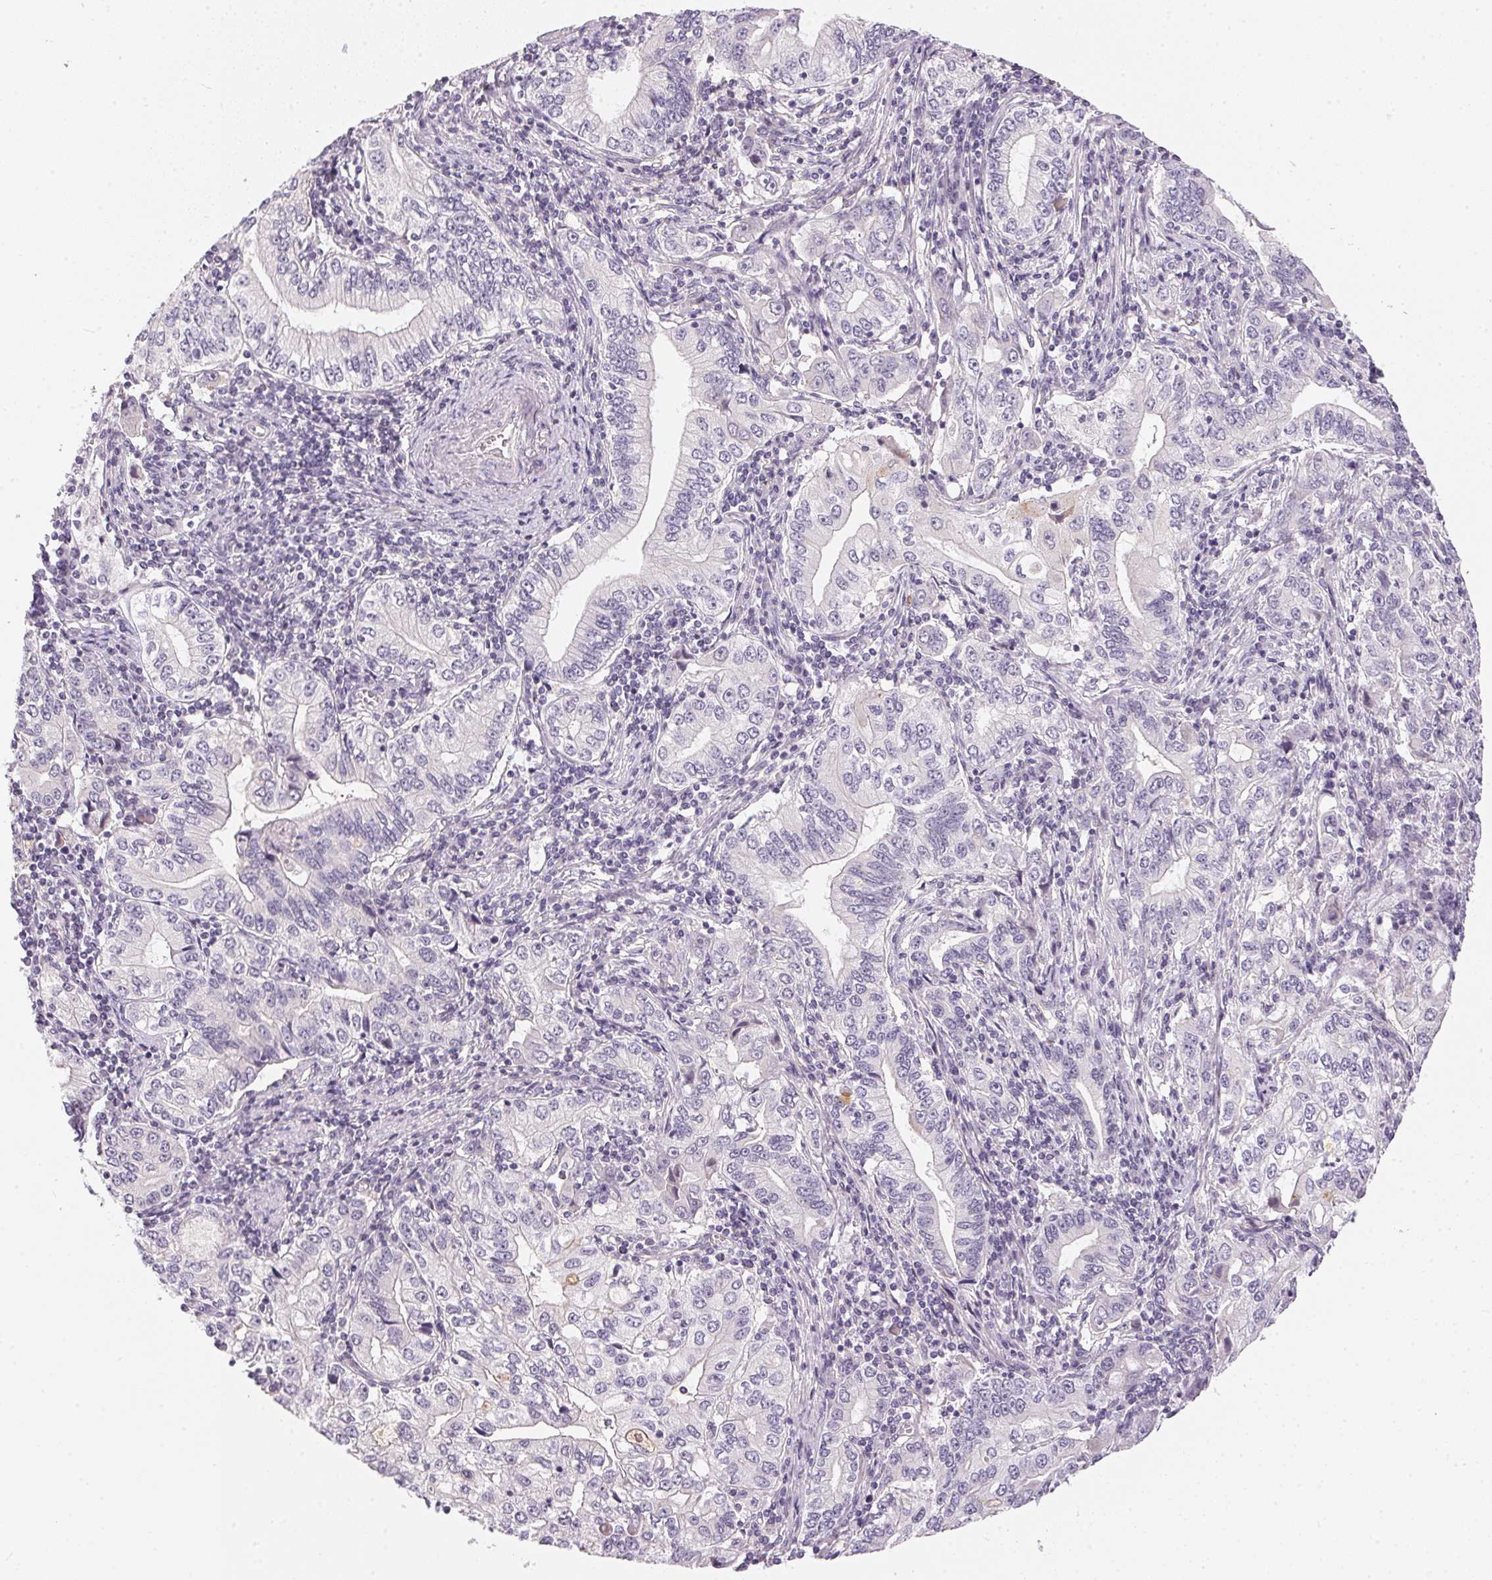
{"staining": {"intensity": "negative", "quantity": "none", "location": "none"}, "tissue": "stomach cancer", "cell_type": "Tumor cells", "image_type": "cancer", "snomed": [{"axis": "morphology", "description": "Adenocarcinoma, NOS"}, {"axis": "topography", "description": "Stomach, lower"}], "caption": "The micrograph reveals no staining of tumor cells in stomach adenocarcinoma. The staining is performed using DAB brown chromogen with nuclei counter-stained in using hematoxylin.", "gene": "GDAP1L1", "patient": {"sex": "female", "age": 72}}